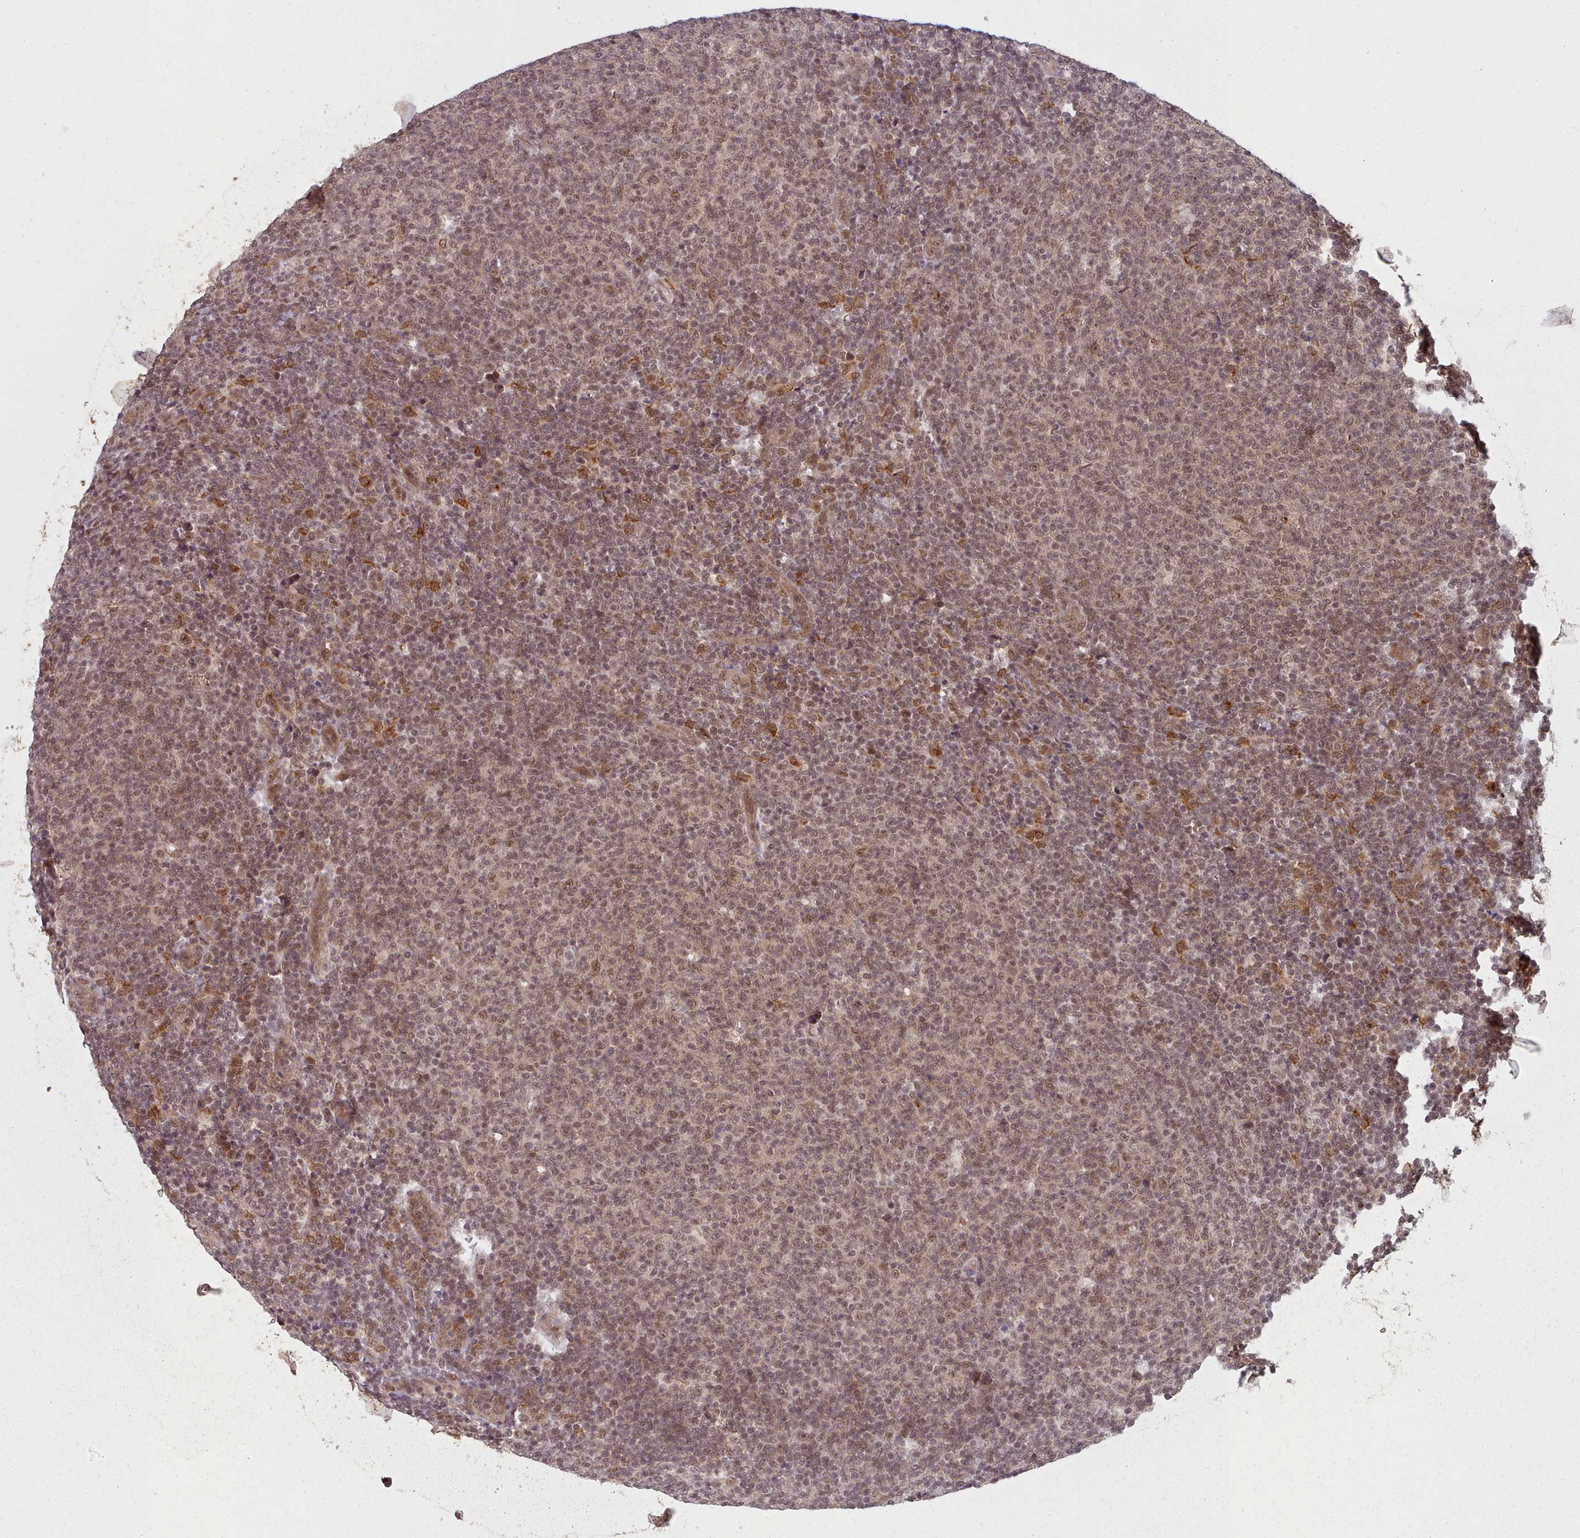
{"staining": {"intensity": "weak", "quantity": ">75%", "location": "cytoplasmic/membranous,nuclear"}, "tissue": "lymphoma", "cell_type": "Tumor cells", "image_type": "cancer", "snomed": [{"axis": "morphology", "description": "Malignant lymphoma, non-Hodgkin's type, Low grade"}, {"axis": "topography", "description": "Lymph node"}], "caption": "A histopathology image of lymphoma stained for a protein shows weak cytoplasmic/membranous and nuclear brown staining in tumor cells.", "gene": "DHX8", "patient": {"sex": "male", "age": 66}}